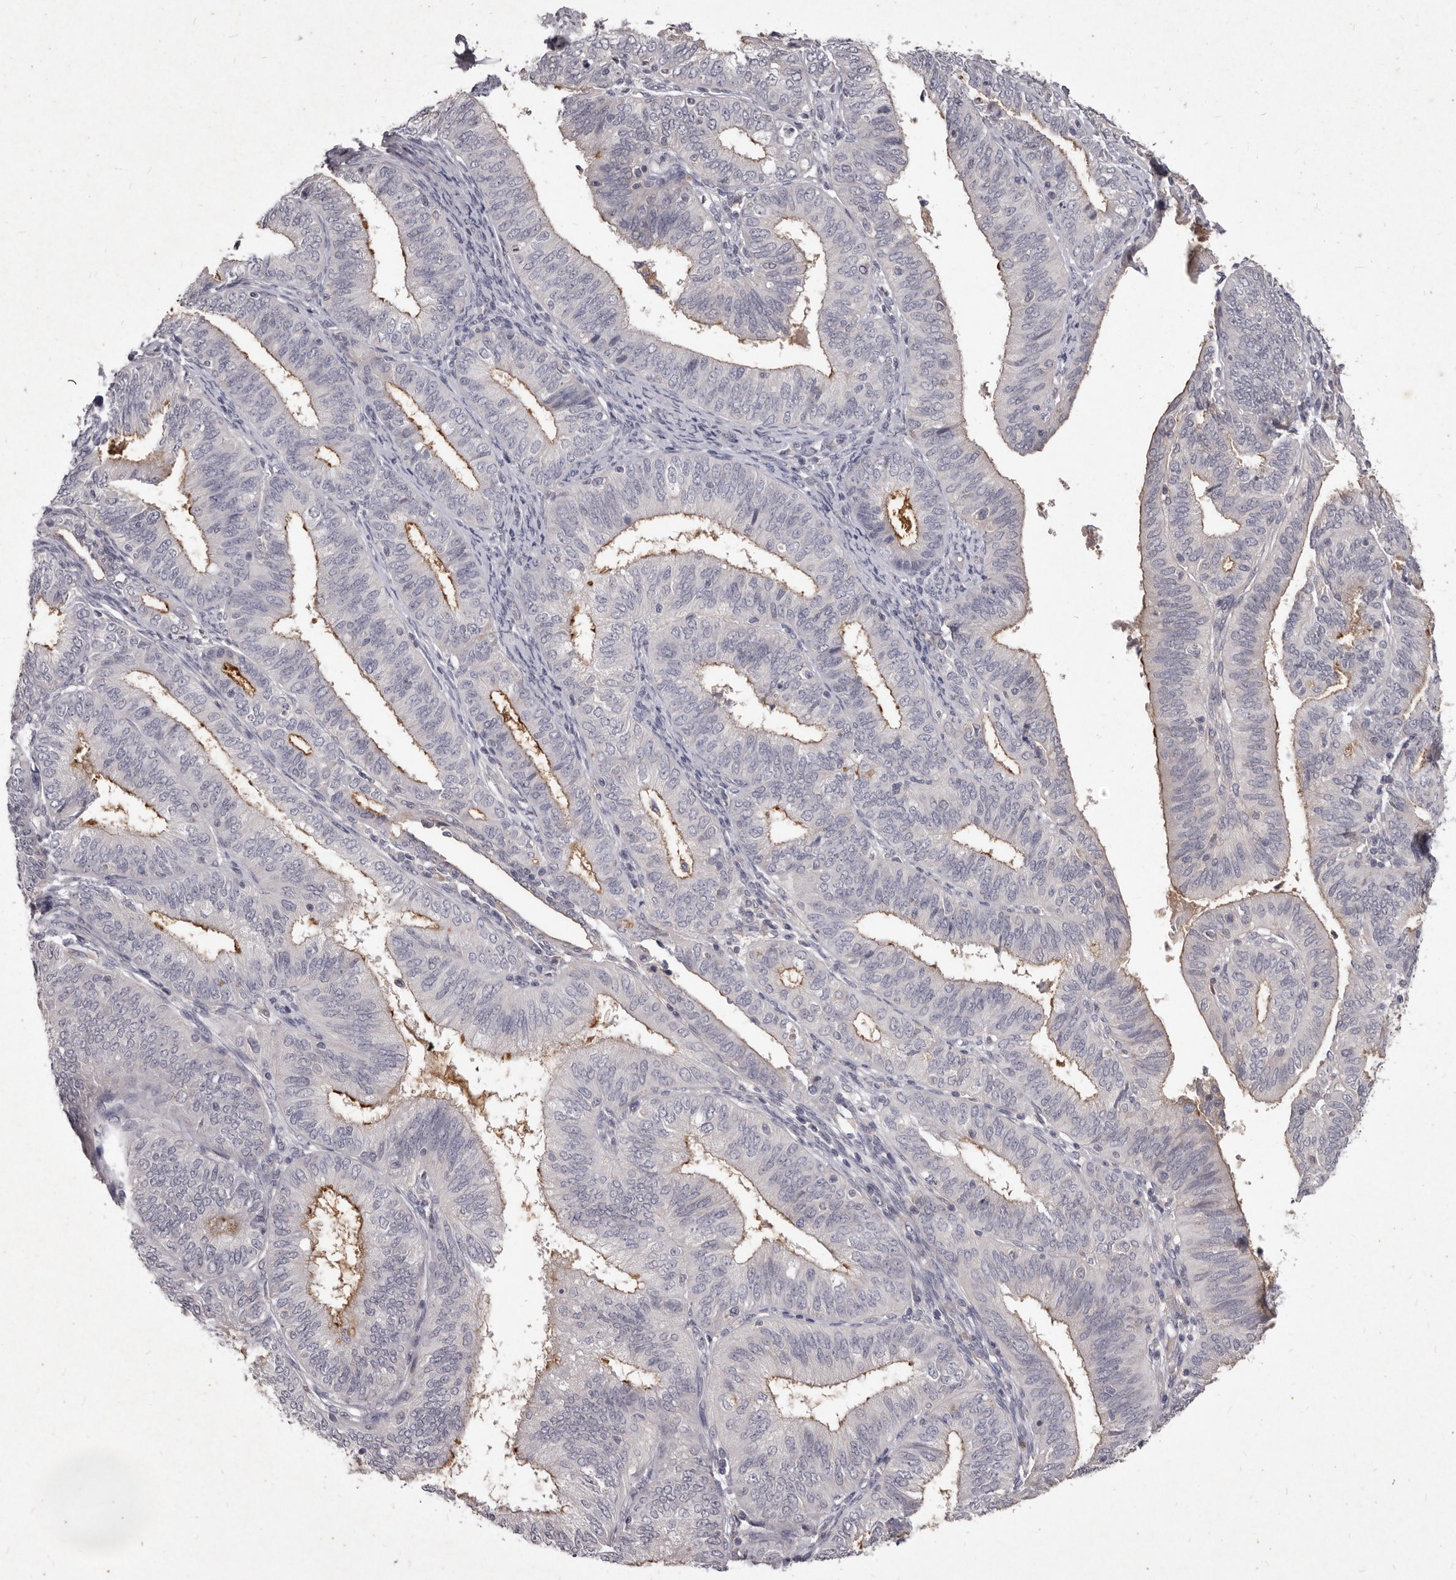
{"staining": {"intensity": "moderate", "quantity": "<25%", "location": "cytoplasmic/membranous"}, "tissue": "endometrial cancer", "cell_type": "Tumor cells", "image_type": "cancer", "snomed": [{"axis": "morphology", "description": "Adenocarcinoma, NOS"}, {"axis": "topography", "description": "Endometrium"}], "caption": "IHC of endometrial adenocarcinoma shows low levels of moderate cytoplasmic/membranous staining in about <25% of tumor cells.", "gene": "GPRC5C", "patient": {"sex": "female", "age": 51}}